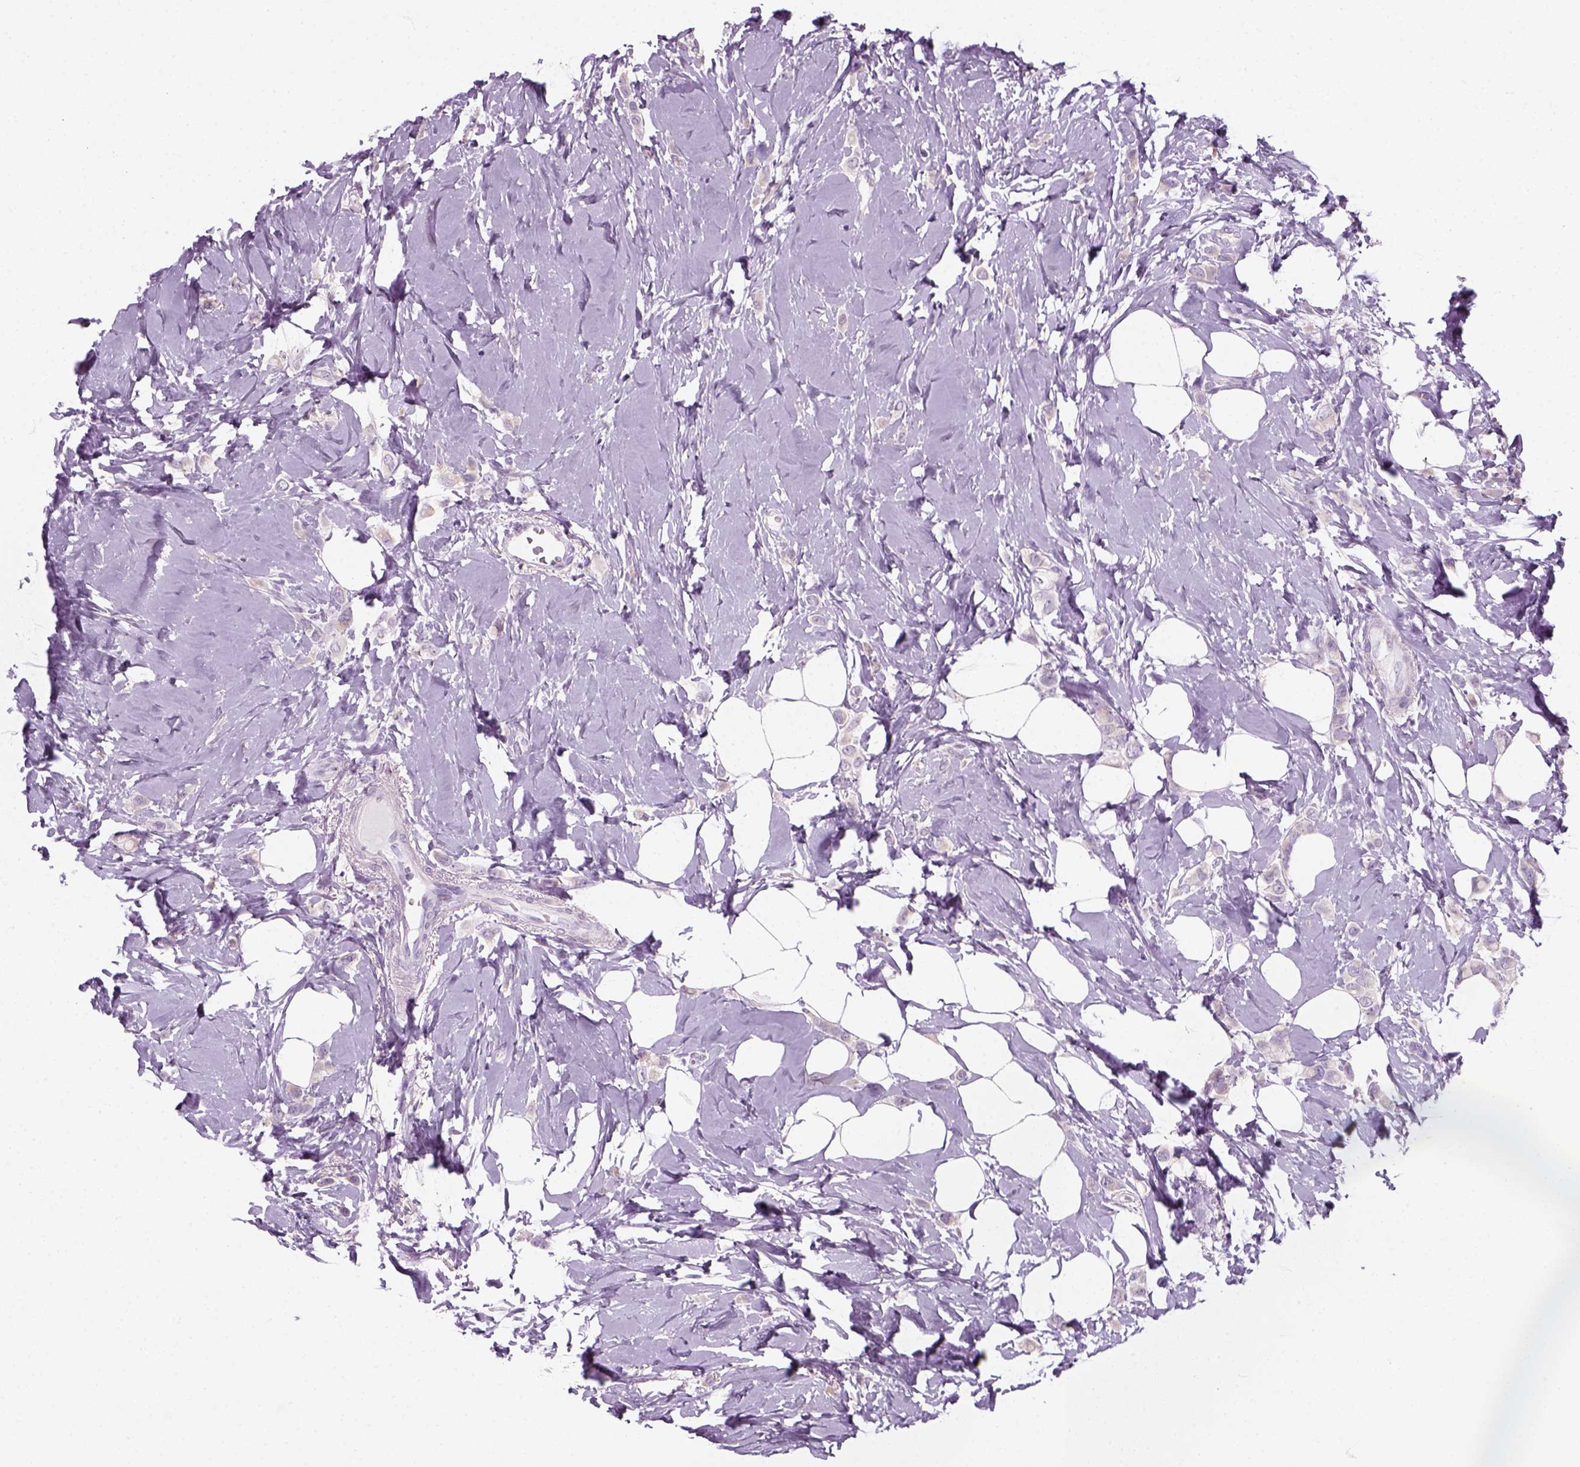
{"staining": {"intensity": "negative", "quantity": "none", "location": "none"}, "tissue": "breast cancer", "cell_type": "Tumor cells", "image_type": "cancer", "snomed": [{"axis": "morphology", "description": "Lobular carcinoma"}, {"axis": "topography", "description": "Breast"}], "caption": "Human breast cancer stained for a protein using immunohistochemistry reveals no expression in tumor cells.", "gene": "IL4", "patient": {"sex": "female", "age": 66}}